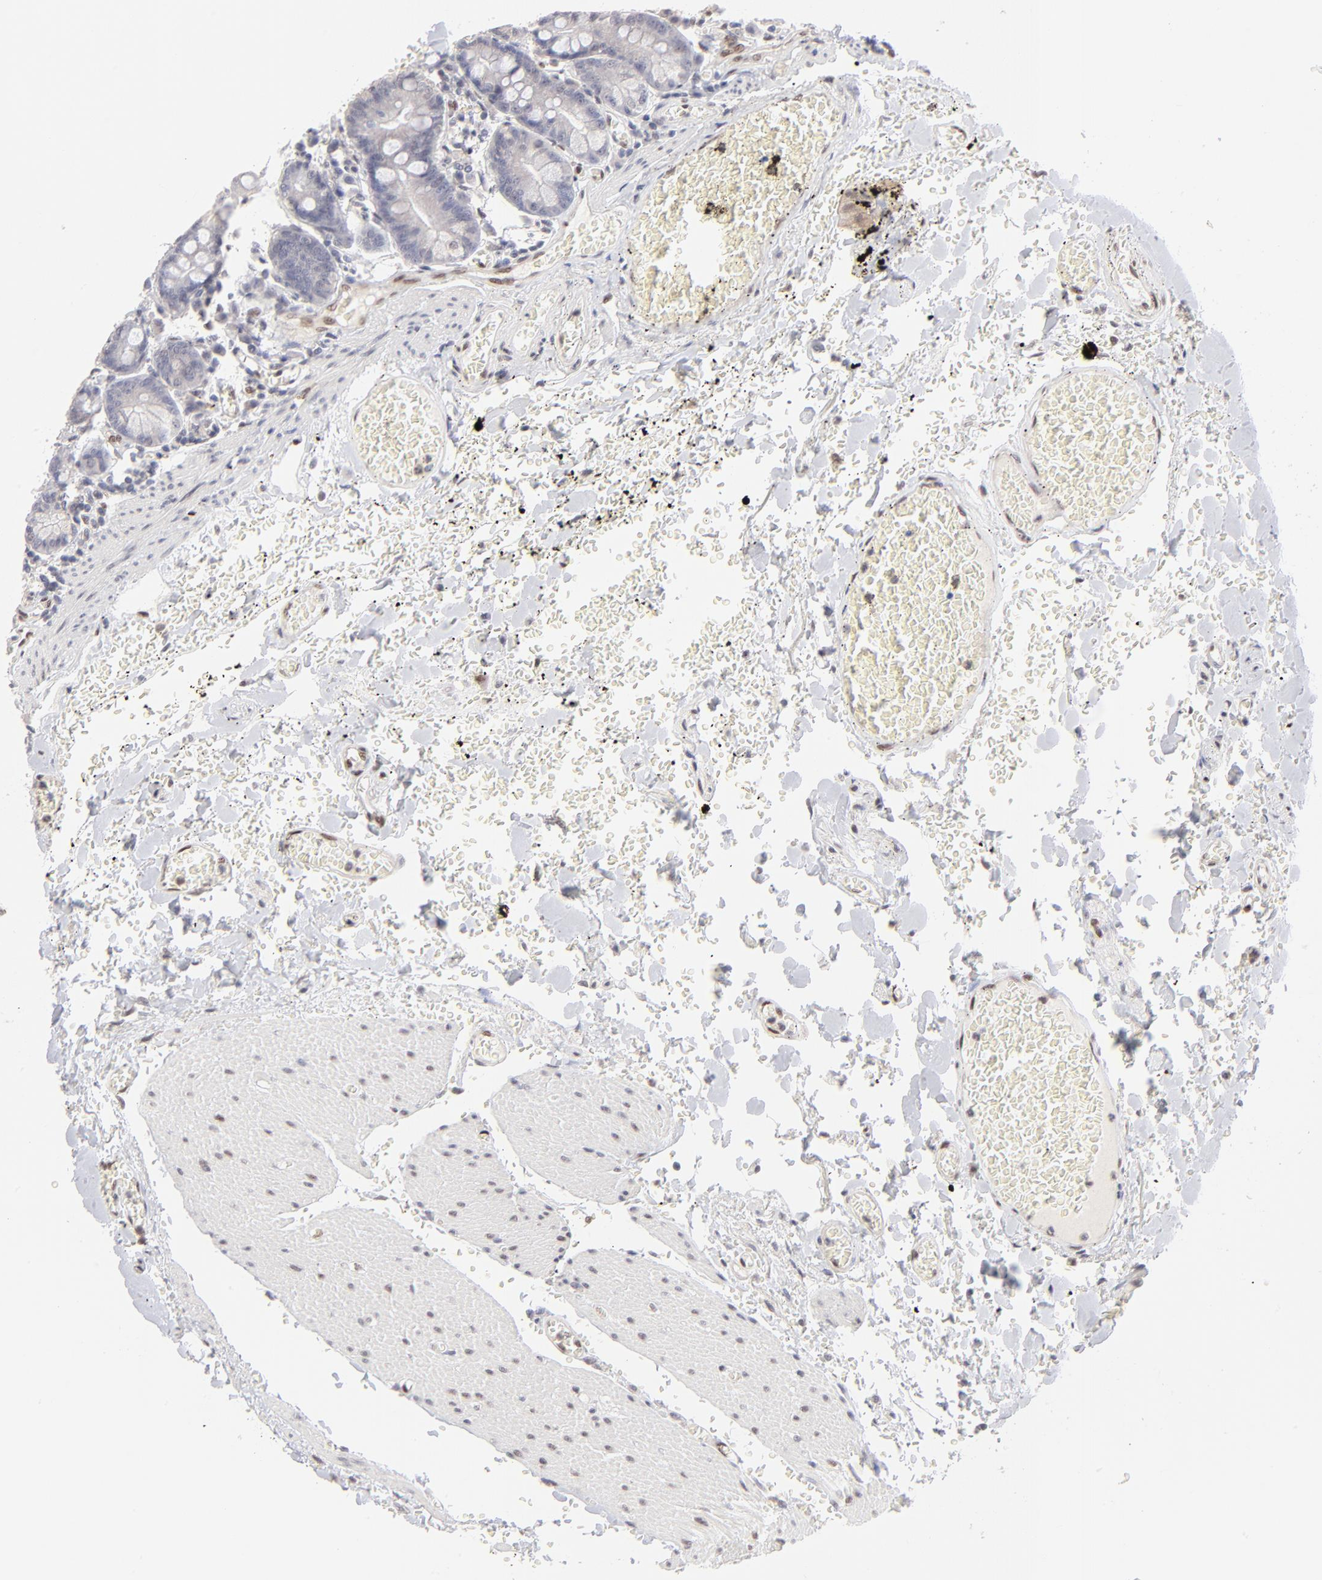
{"staining": {"intensity": "negative", "quantity": "none", "location": "none"}, "tissue": "small intestine", "cell_type": "Glandular cells", "image_type": "normal", "snomed": [{"axis": "morphology", "description": "Normal tissue, NOS"}, {"axis": "topography", "description": "Small intestine"}], "caption": "Immunohistochemistry of normal human small intestine shows no positivity in glandular cells.", "gene": "STAT3", "patient": {"sex": "male", "age": 71}}